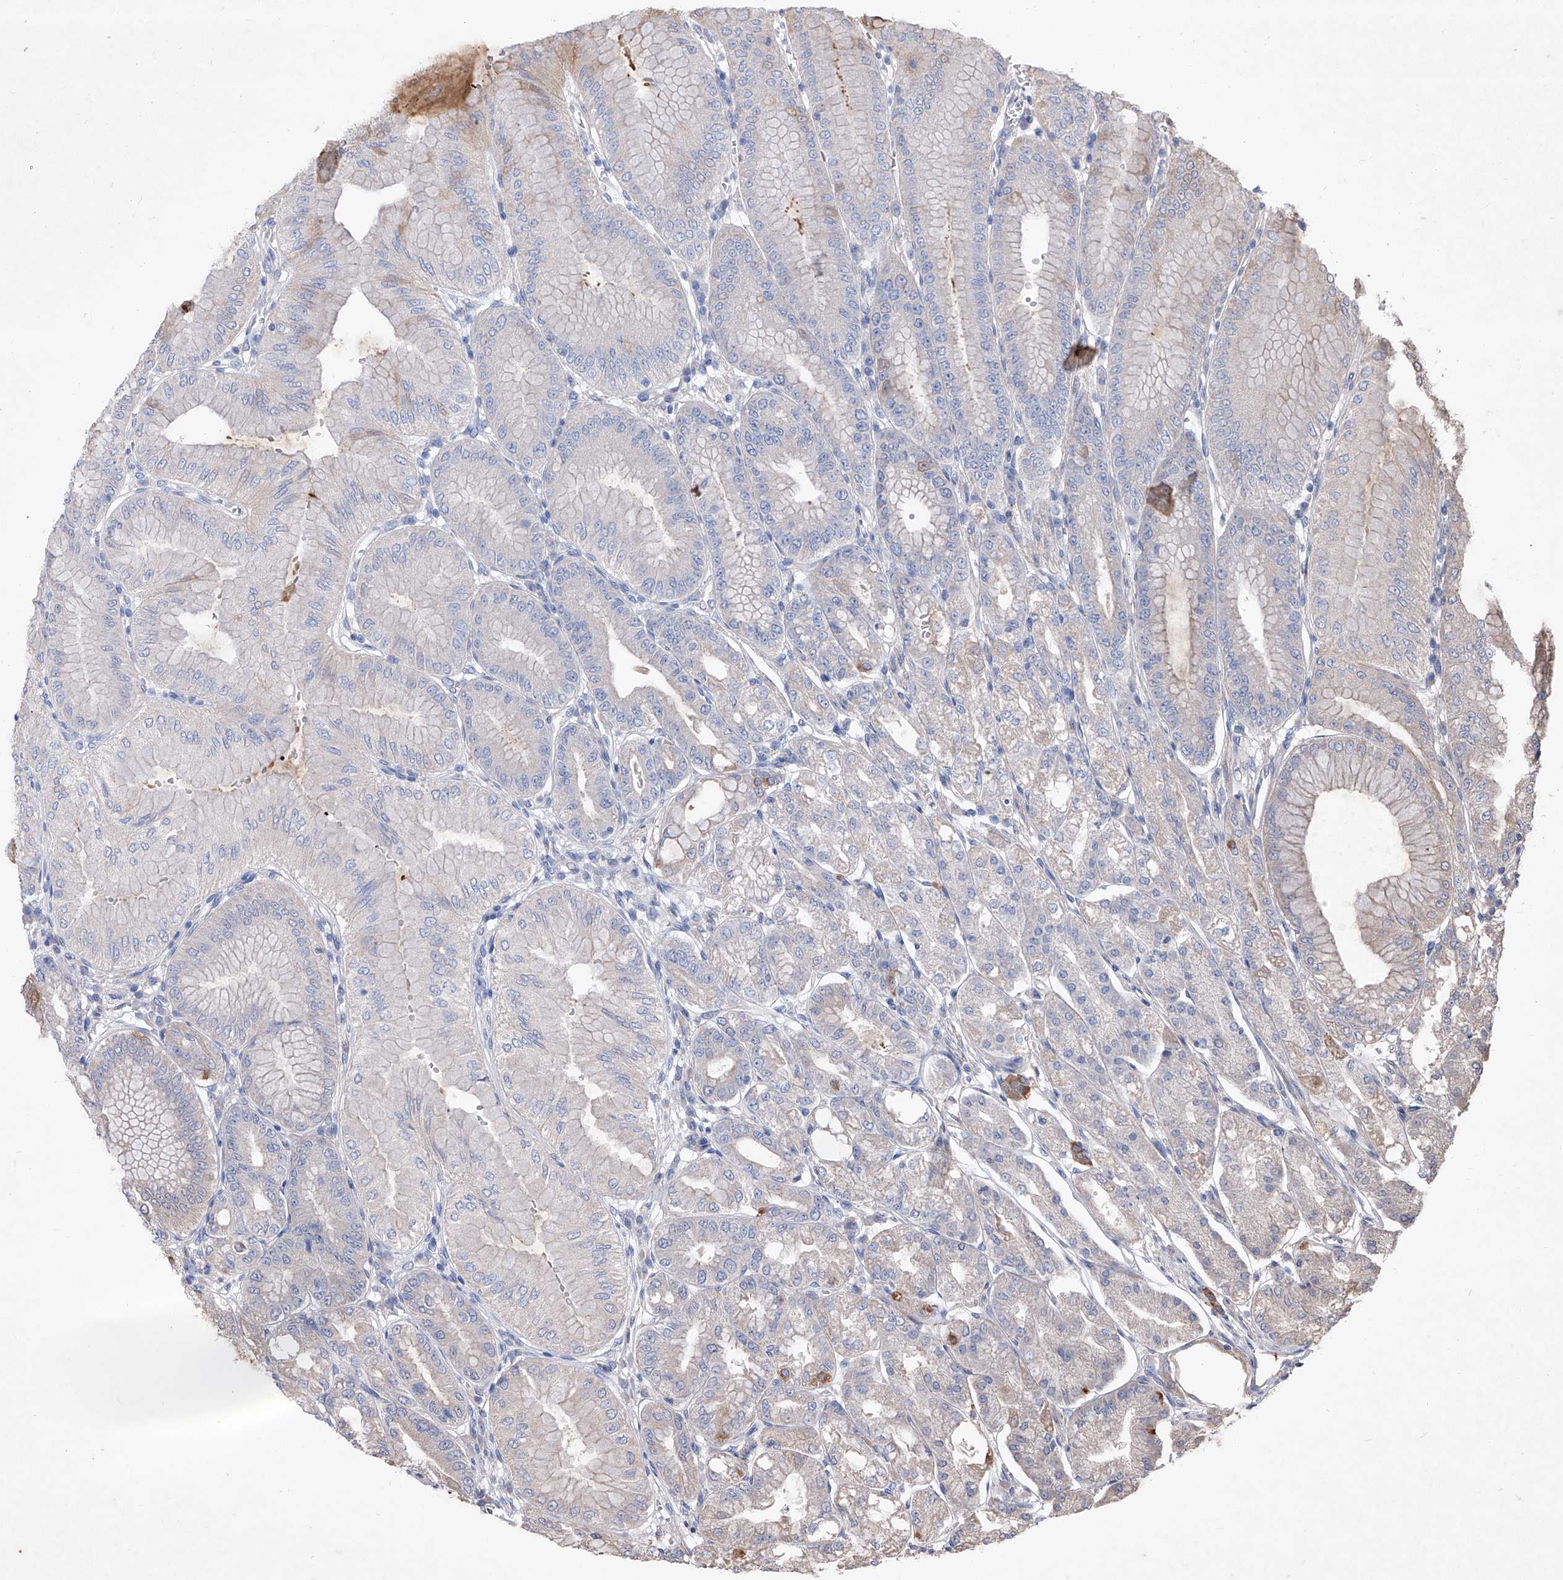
{"staining": {"intensity": "negative", "quantity": "none", "location": "none"}, "tissue": "stomach", "cell_type": "Glandular cells", "image_type": "normal", "snomed": [{"axis": "morphology", "description": "Normal tissue, NOS"}, {"axis": "topography", "description": "Stomach, lower"}], "caption": "This is a histopathology image of immunohistochemistry staining of normal stomach, which shows no positivity in glandular cells.", "gene": "SYNGR1", "patient": {"sex": "male", "age": 71}}